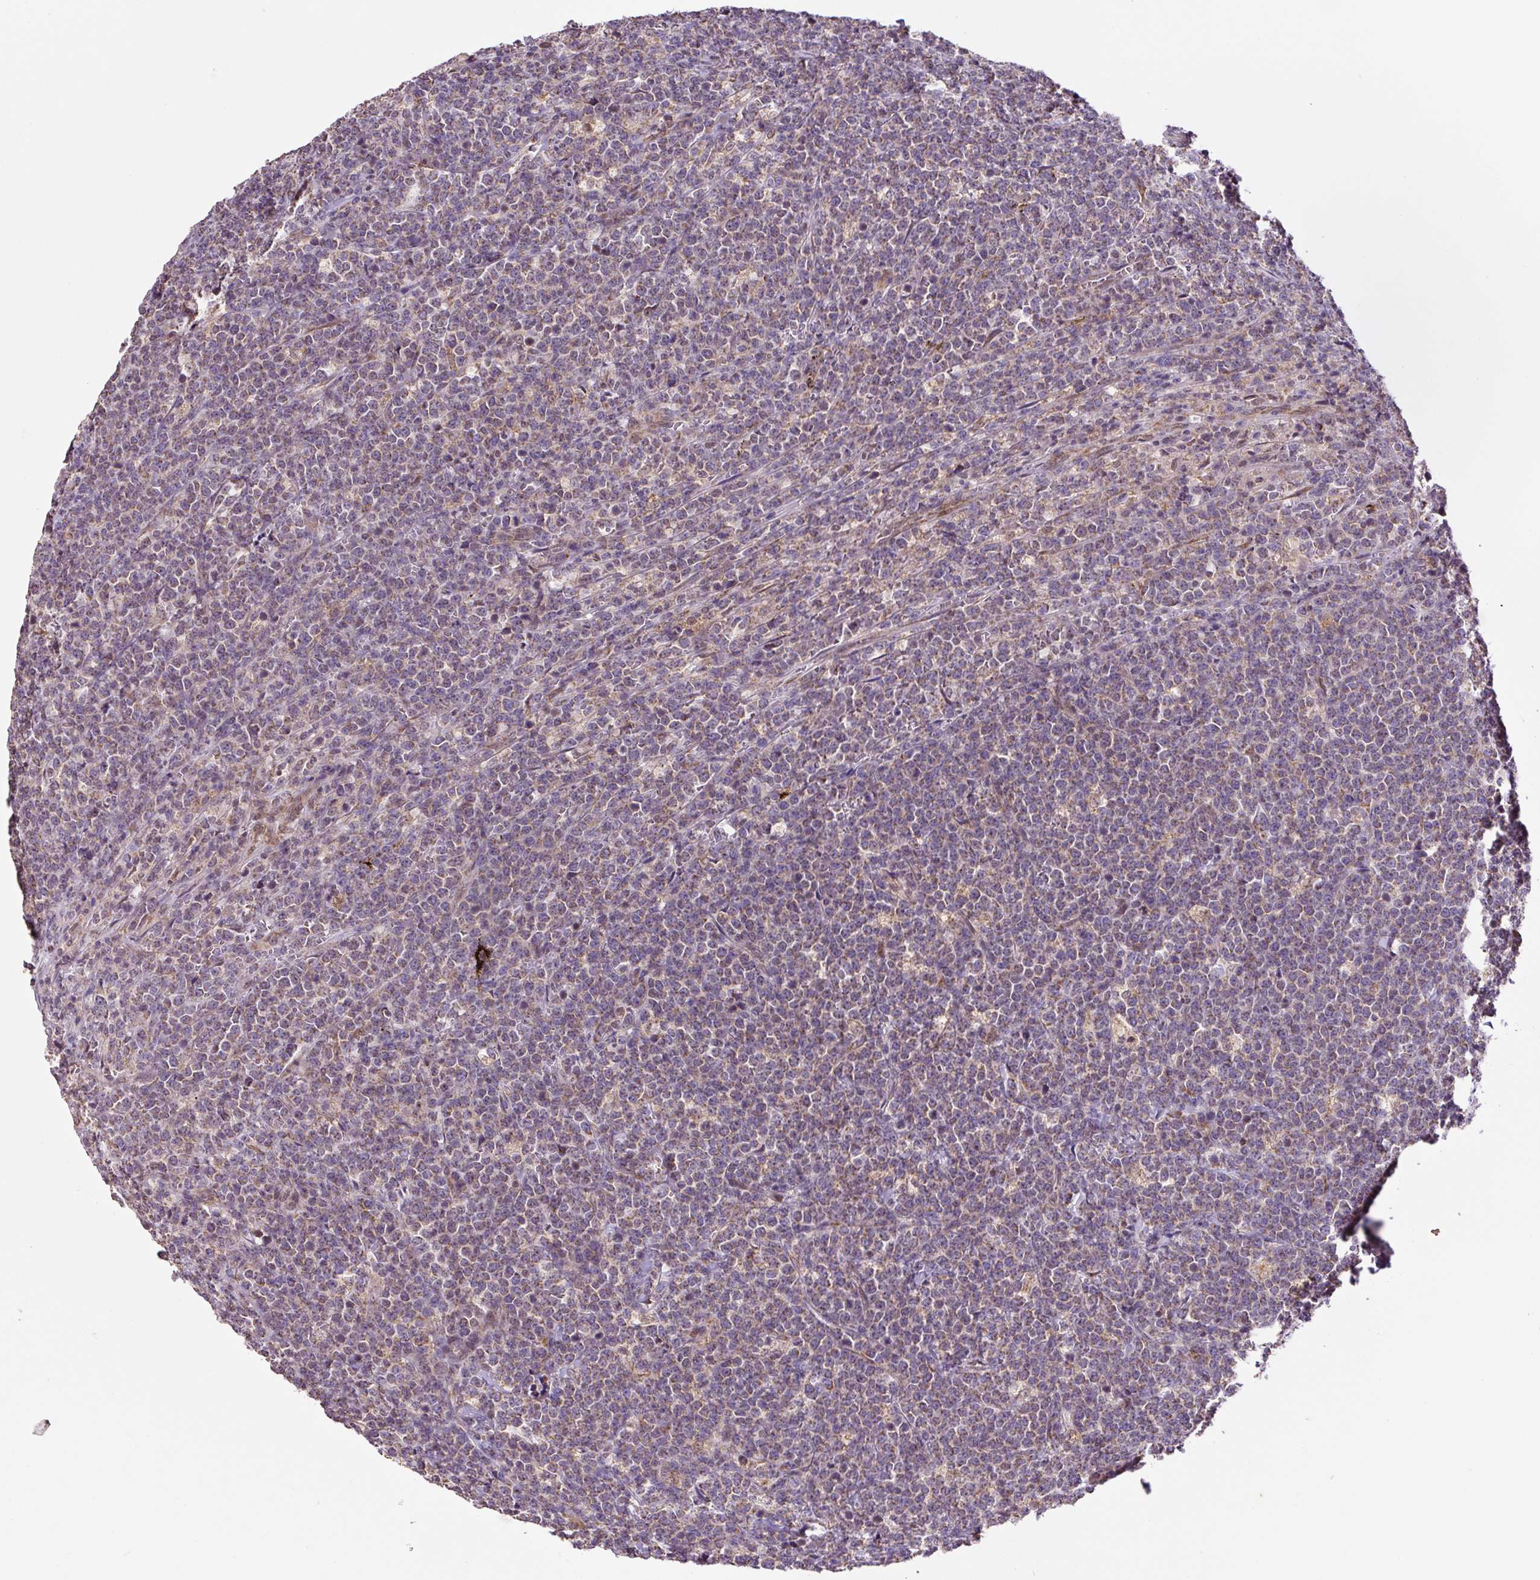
{"staining": {"intensity": "weak", "quantity": ">75%", "location": "cytoplasmic/membranous"}, "tissue": "lymphoma", "cell_type": "Tumor cells", "image_type": "cancer", "snomed": [{"axis": "morphology", "description": "Malignant lymphoma, non-Hodgkin's type, High grade"}, {"axis": "topography", "description": "Small intestine"}, {"axis": "topography", "description": "Colon"}], "caption": "Lymphoma tissue displays weak cytoplasmic/membranous positivity in about >75% of tumor cells", "gene": "MFSD9", "patient": {"sex": "male", "age": 8}}